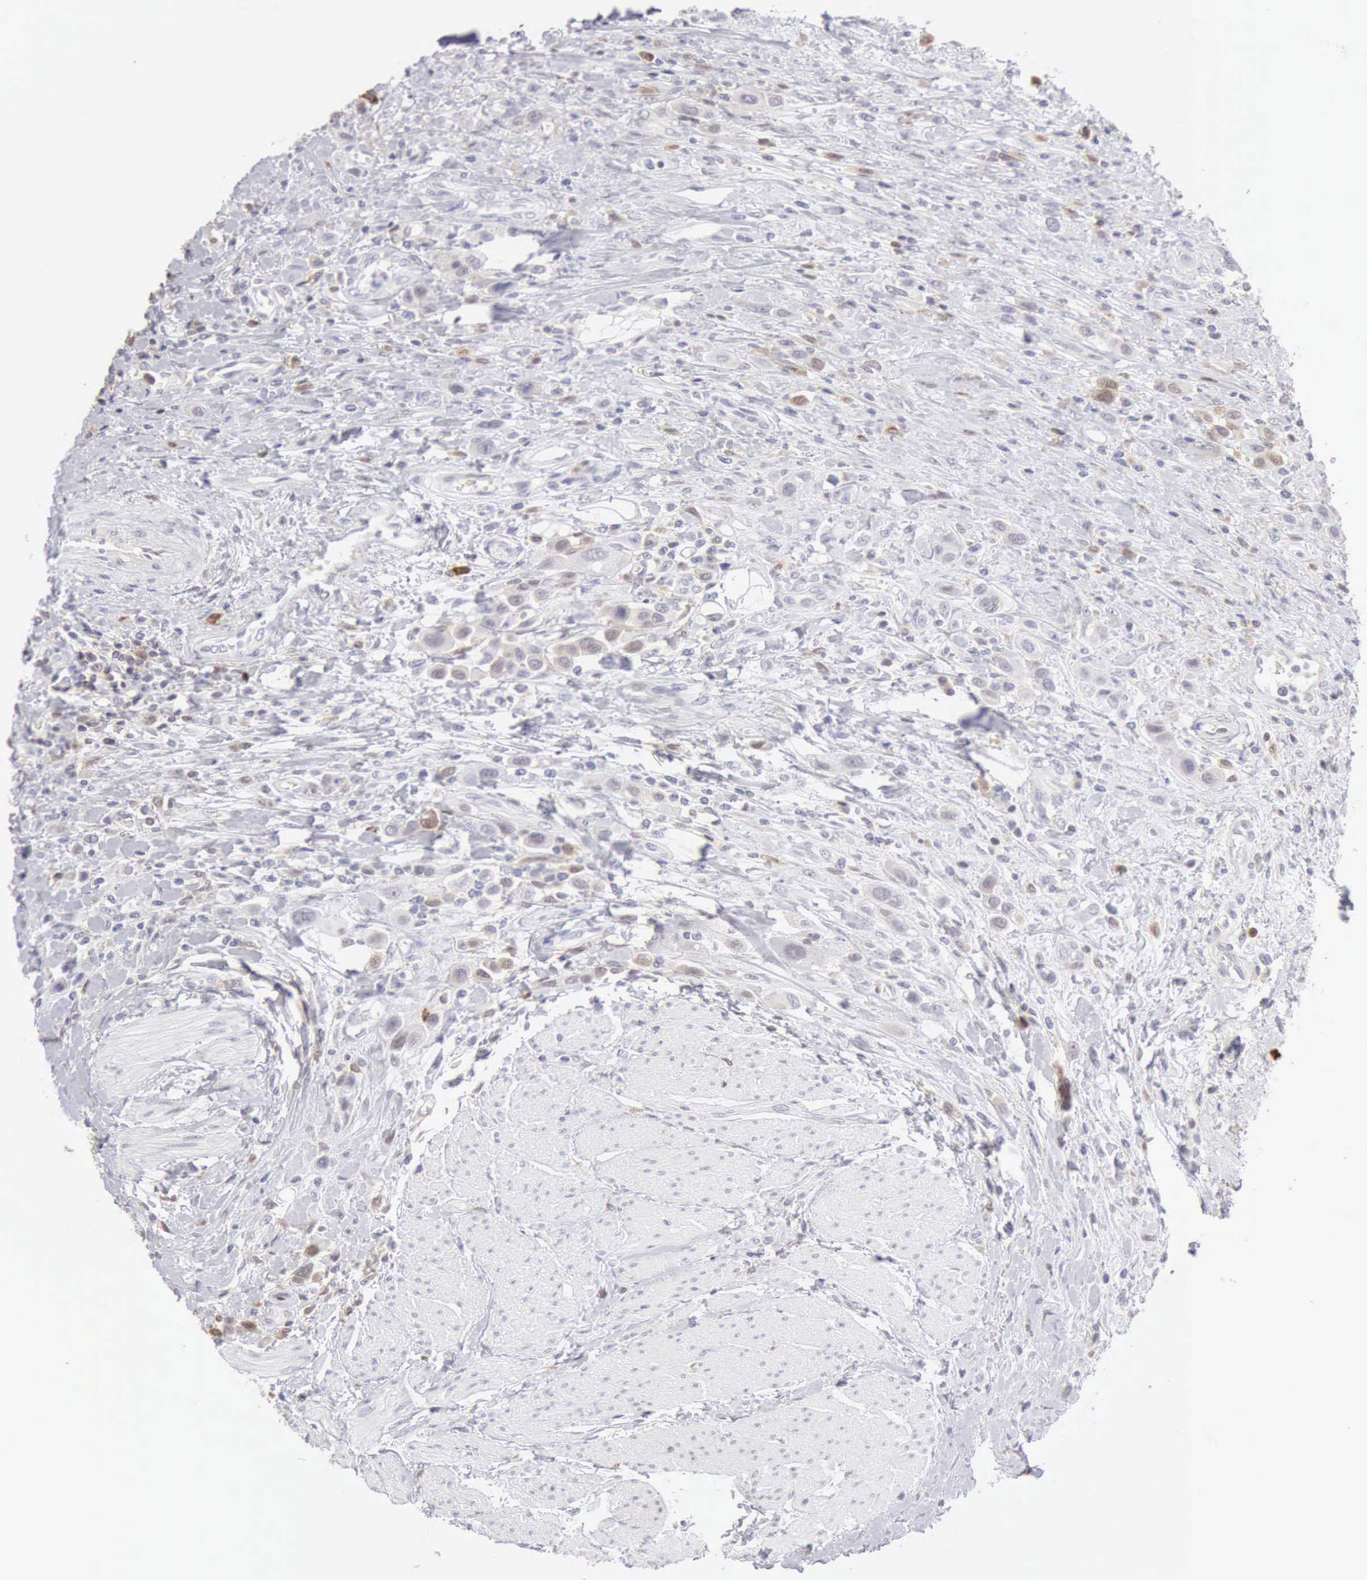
{"staining": {"intensity": "negative", "quantity": "none", "location": "none"}, "tissue": "urothelial cancer", "cell_type": "Tumor cells", "image_type": "cancer", "snomed": [{"axis": "morphology", "description": "Urothelial carcinoma, High grade"}, {"axis": "topography", "description": "Urinary bladder"}], "caption": "Immunohistochemistry (IHC) histopathology image of human urothelial carcinoma (high-grade) stained for a protein (brown), which displays no expression in tumor cells.", "gene": "RNASE1", "patient": {"sex": "male", "age": 50}}